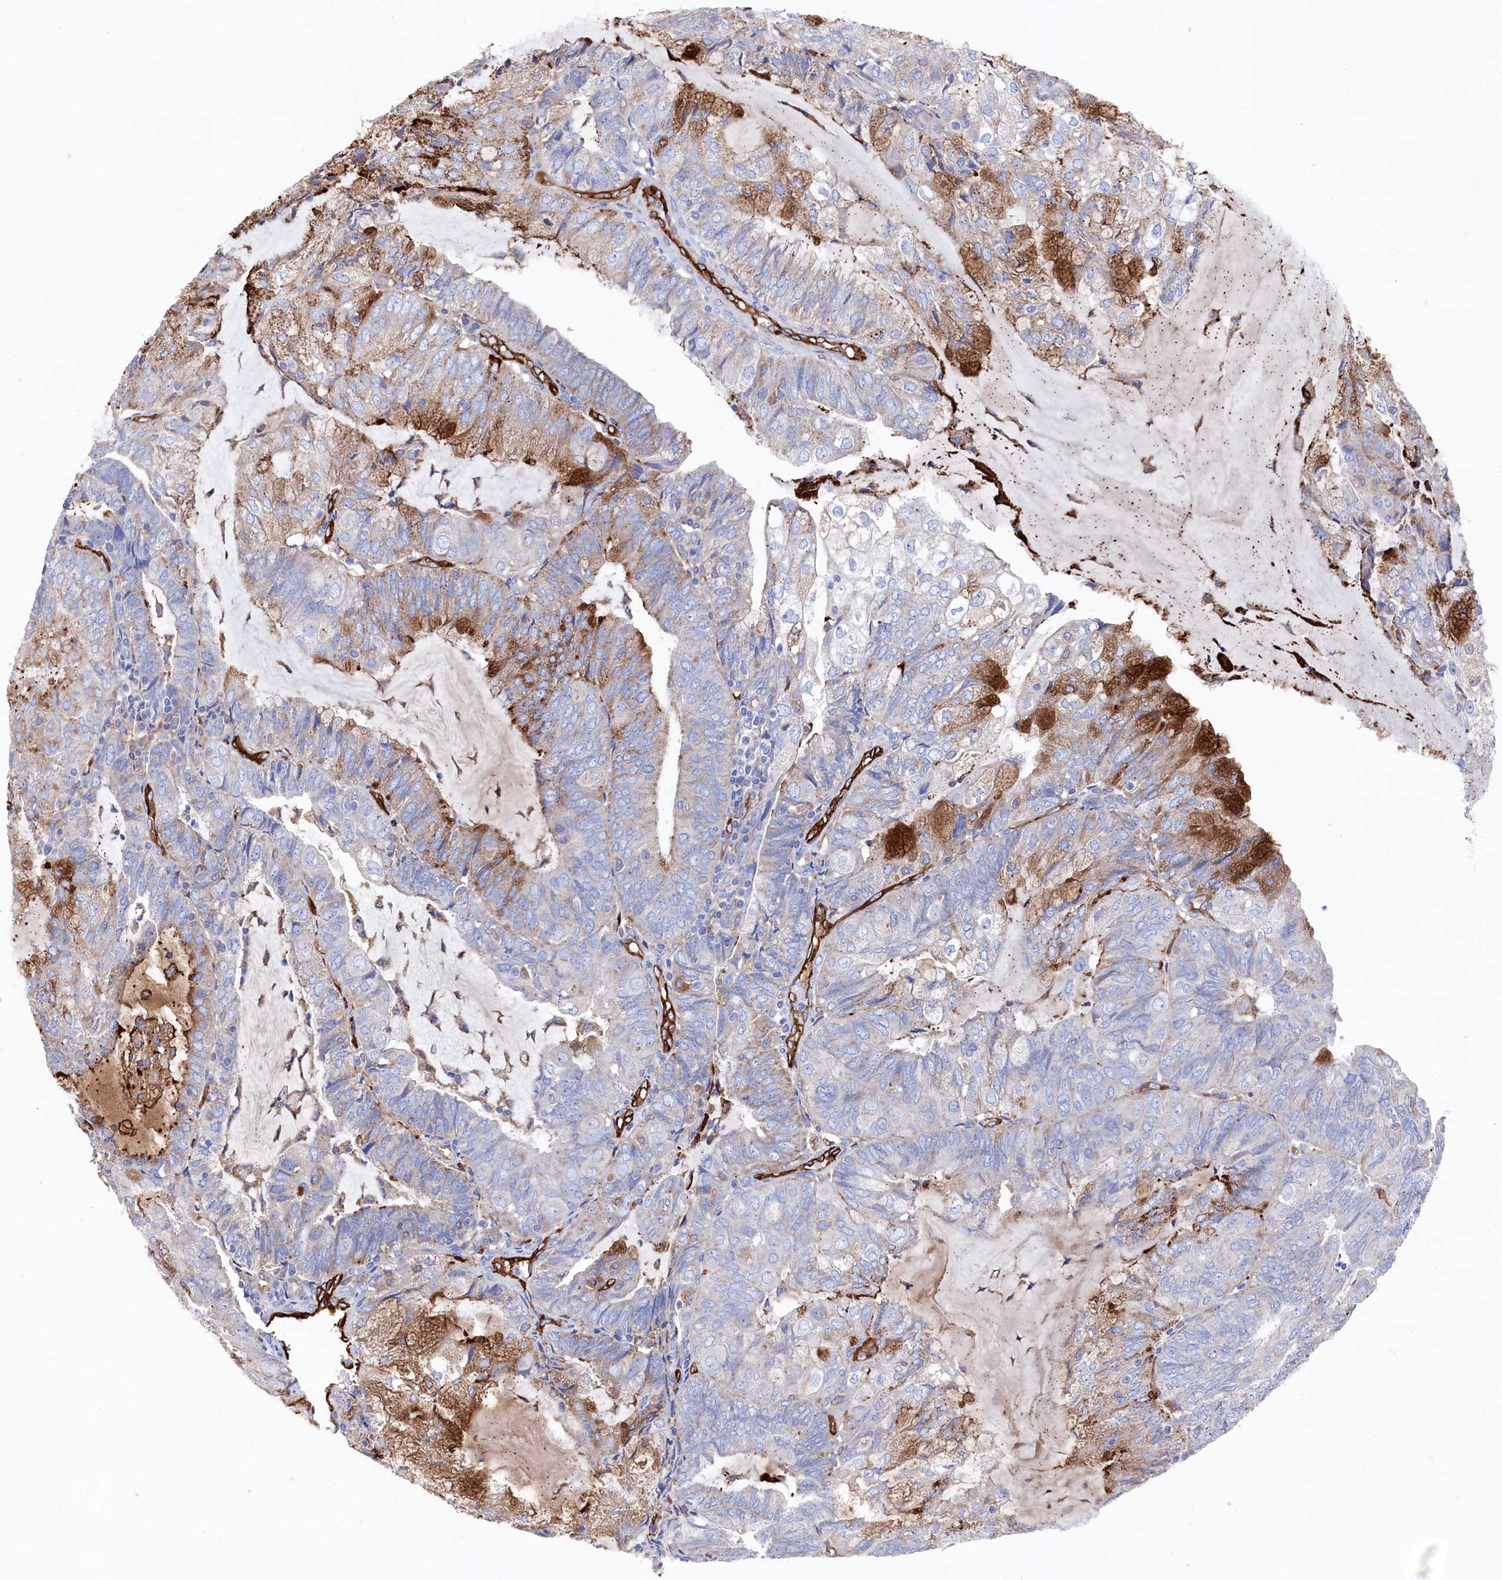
{"staining": {"intensity": "moderate", "quantity": "<25%", "location": "cytoplasmic/membranous"}, "tissue": "endometrial cancer", "cell_type": "Tumor cells", "image_type": "cancer", "snomed": [{"axis": "morphology", "description": "Adenocarcinoma, NOS"}, {"axis": "topography", "description": "Endometrium"}], "caption": "A brown stain labels moderate cytoplasmic/membranous positivity of a protein in endometrial cancer (adenocarcinoma) tumor cells.", "gene": "C12orf73", "patient": {"sex": "female", "age": 81}}